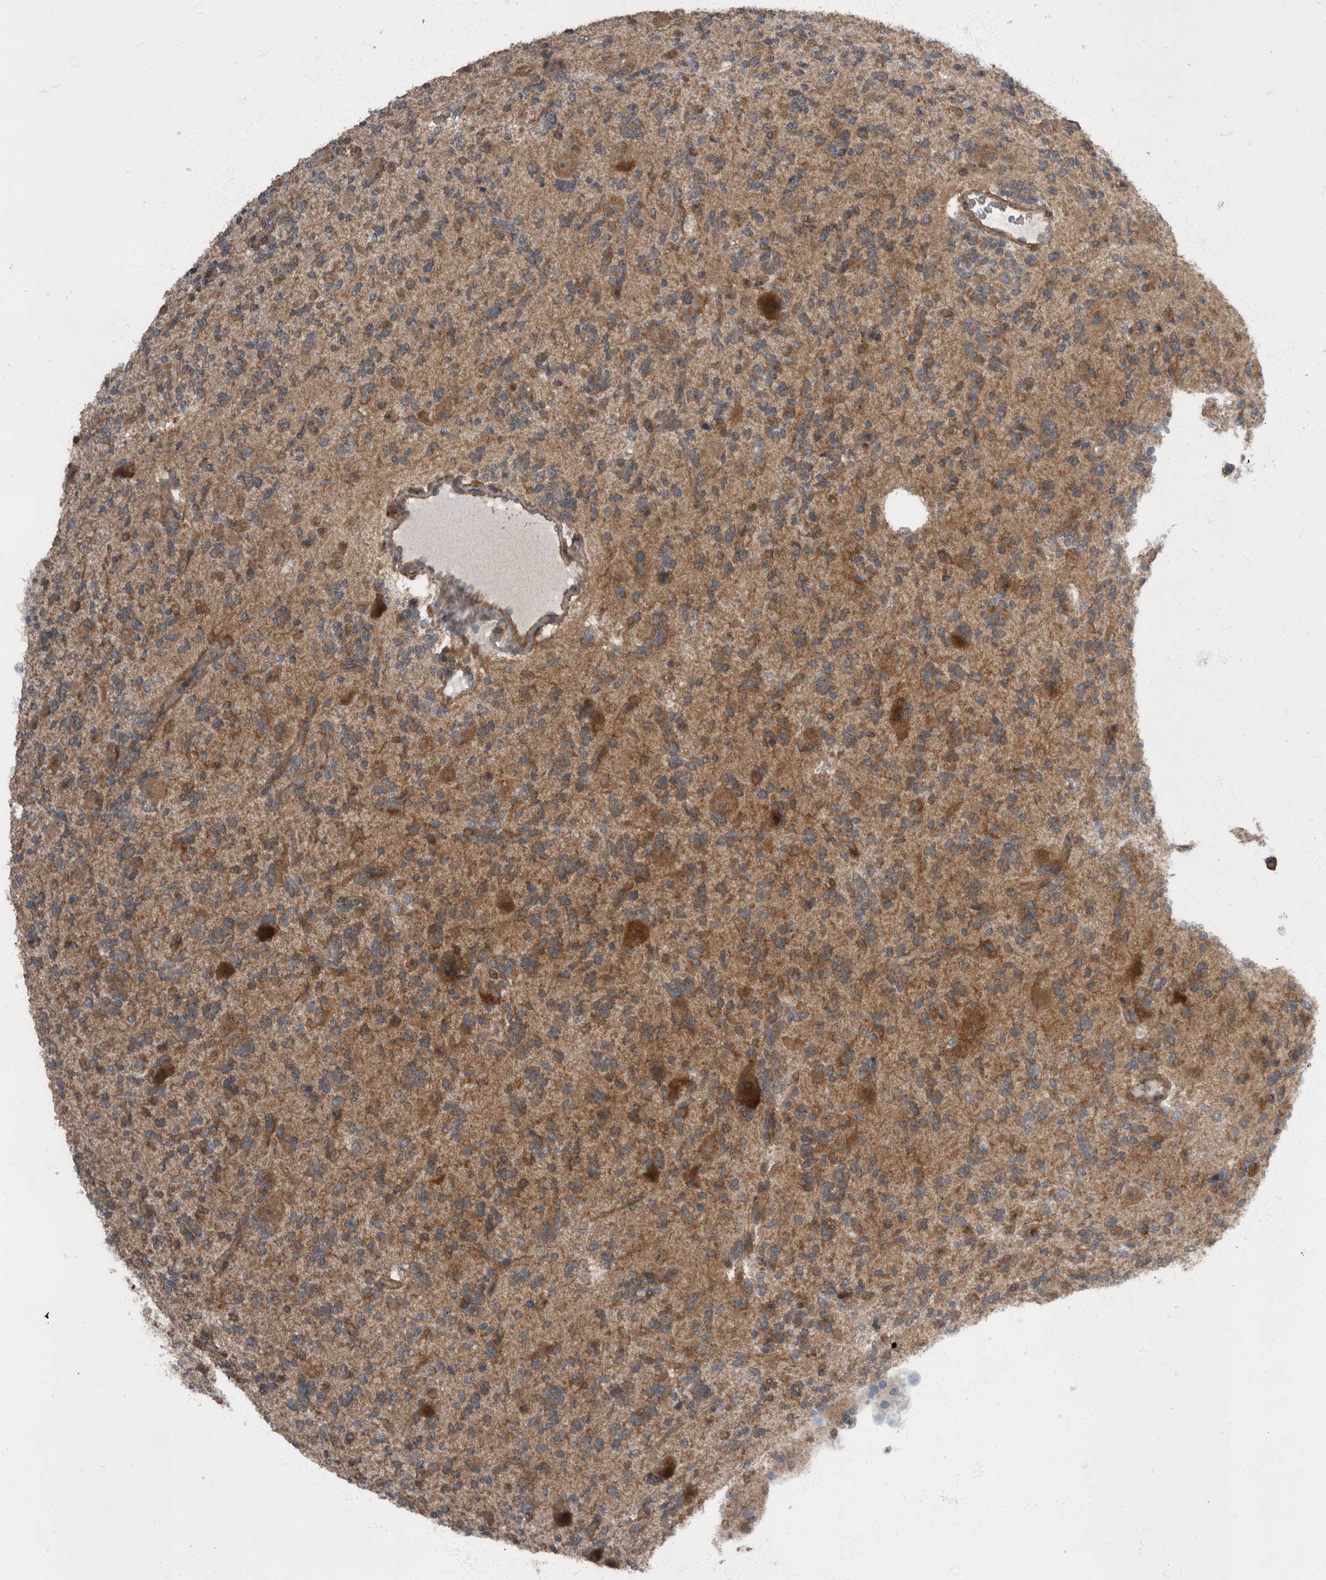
{"staining": {"intensity": "moderate", "quantity": "25%-75%", "location": "cytoplasmic/membranous"}, "tissue": "glioma", "cell_type": "Tumor cells", "image_type": "cancer", "snomed": [{"axis": "morphology", "description": "Glioma, malignant, High grade"}, {"axis": "topography", "description": "Brain"}], "caption": "Protein staining of glioma tissue shows moderate cytoplasmic/membranous positivity in about 25%-75% of tumor cells.", "gene": "RABGGTB", "patient": {"sex": "female", "age": 62}}